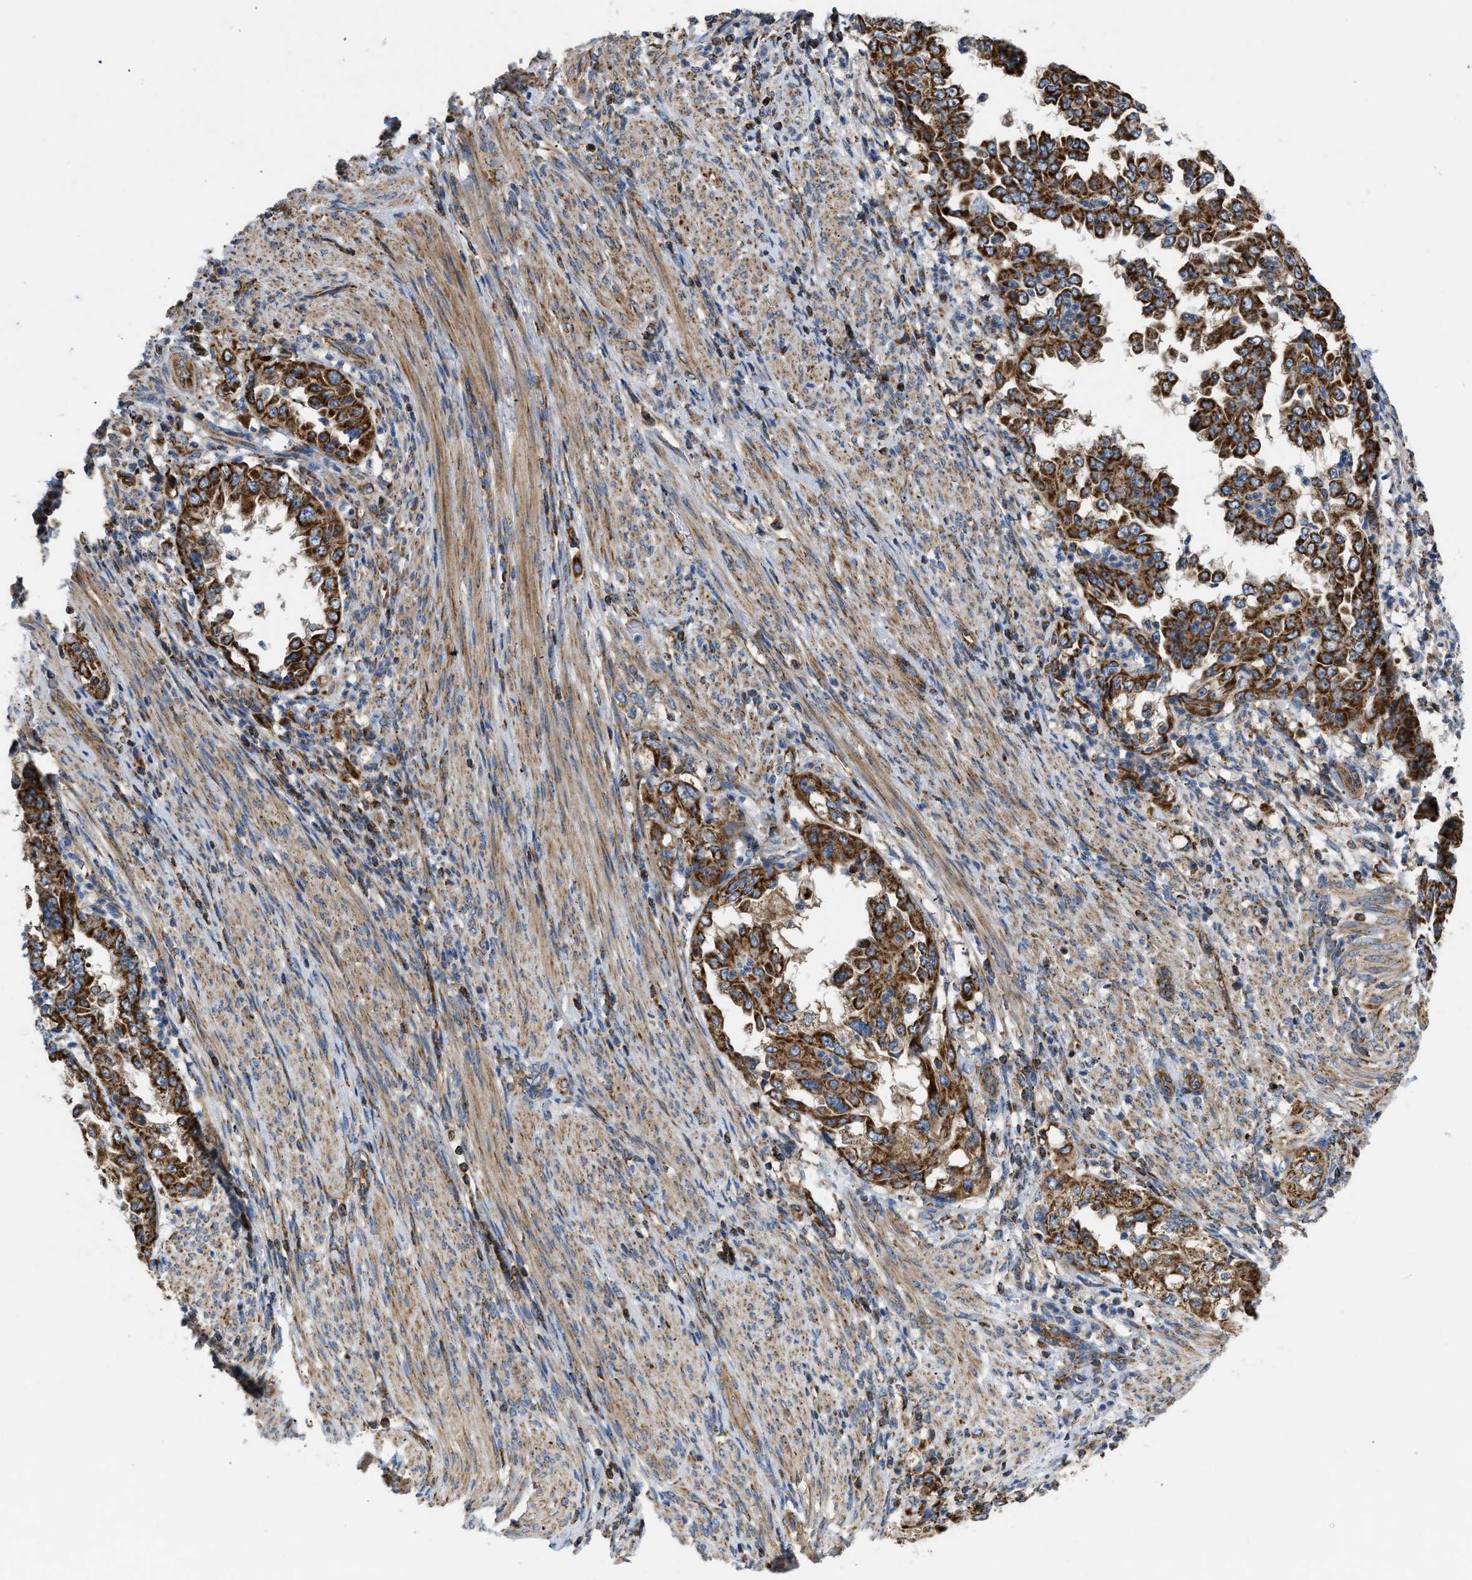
{"staining": {"intensity": "strong", "quantity": ">75%", "location": "cytoplasmic/membranous"}, "tissue": "endometrial cancer", "cell_type": "Tumor cells", "image_type": "cancer", "snomed": [{"axis": "morphology", "description": "Adenocarcinoma, NOS"}, {"axis": "topography", "description": "Endometrium"}], "caption": "A brown stain shows strong cytoplasmic/membranous expression of a protein in endometrial cancer tumor cells. The staining was performed using DAB, with brown indicating positive protein expression. Nuclei are stained blue with hematoxylin.", "gene": "OPTN", "patient": {"sex": "female", "age": 85}}